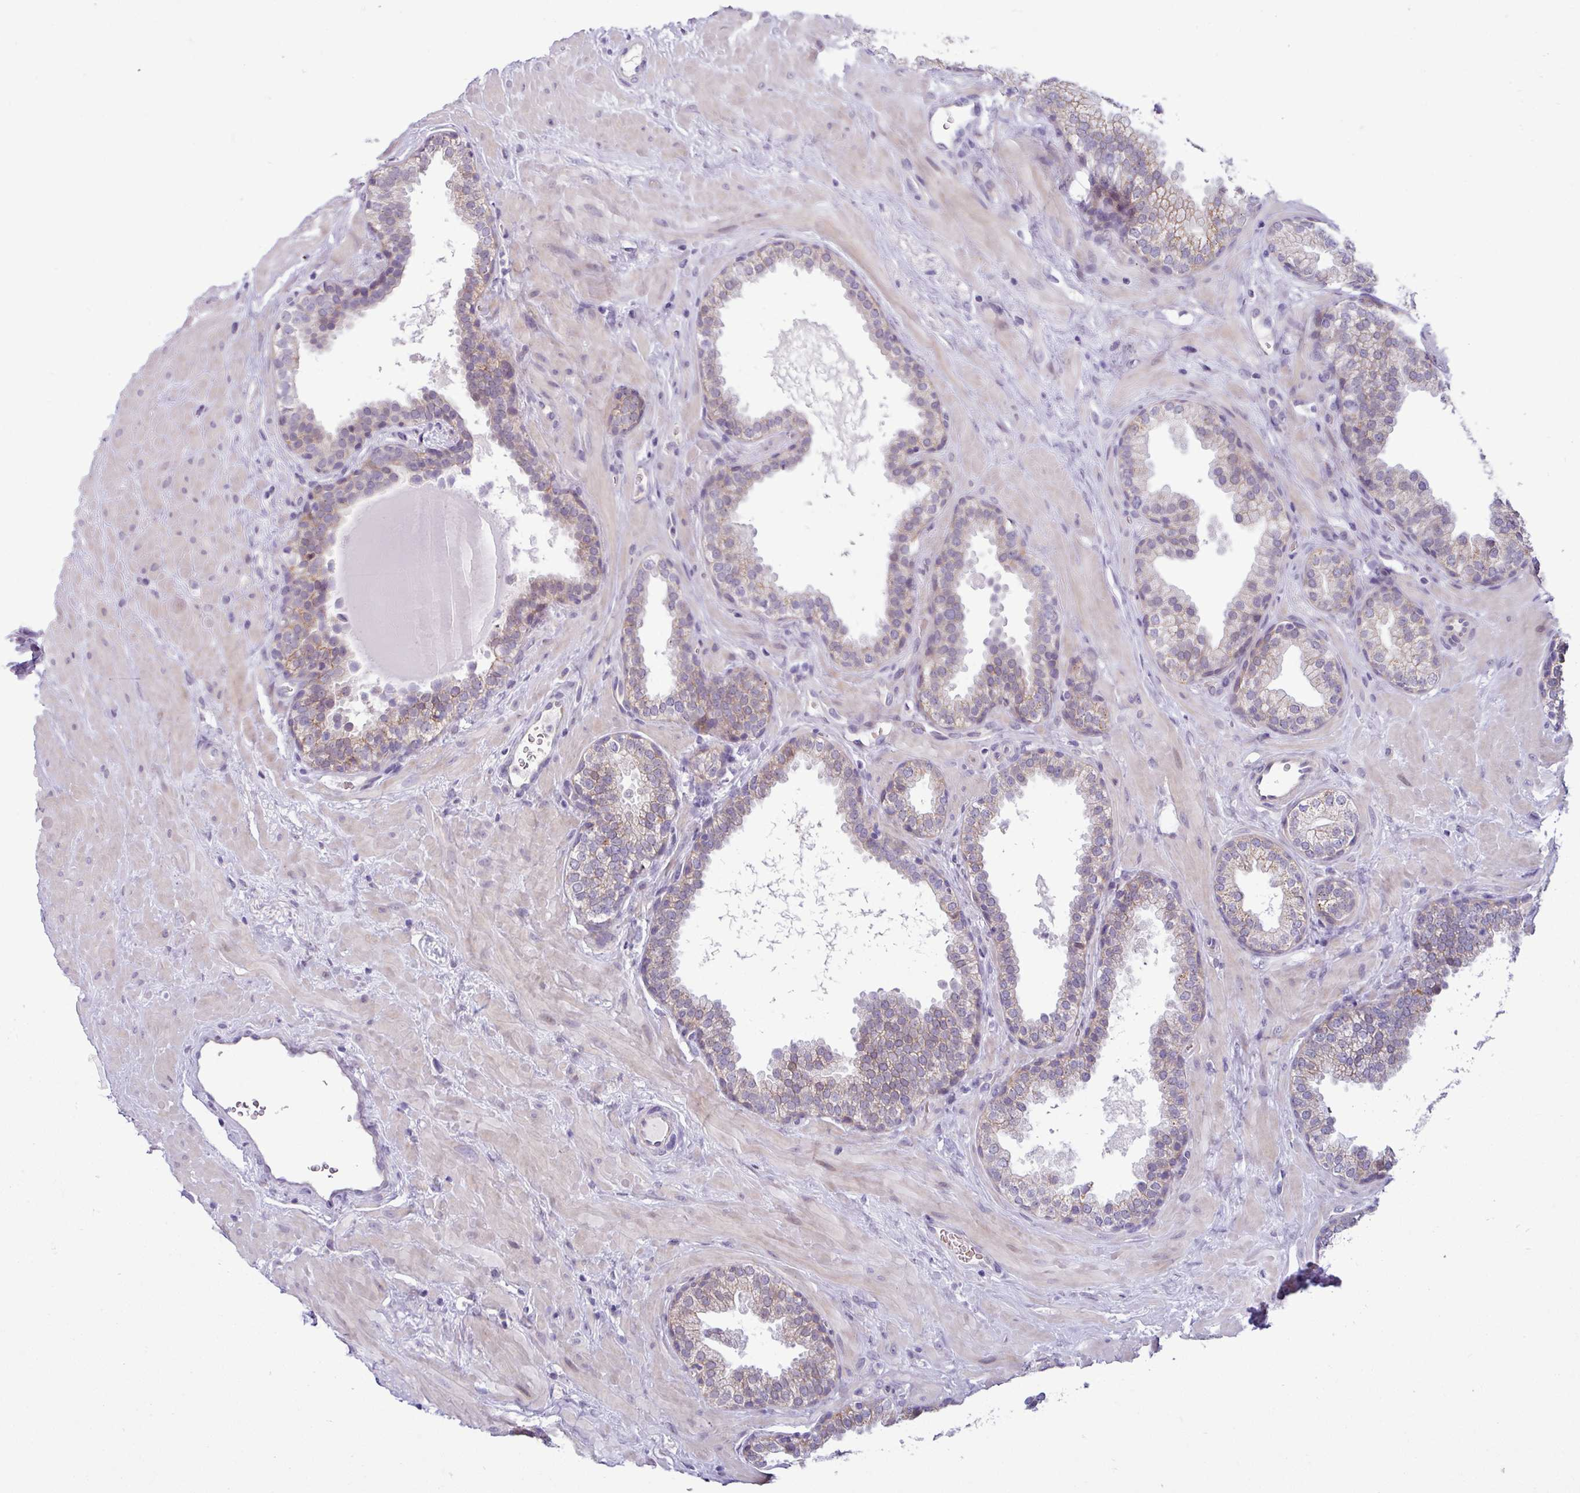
{"staining": {"intensity": "weak", "quantity": "25%-75%", "location": "cytoplasmic/membranous"}, "tissue": "prostate", "cell_type": "Glandular cells", "image_type": "normal", "snomed": [{"axis": "morphology", "description": "Normal tissue, NOS"}, {"axis": "topography", "description": "Prostate"}], "caption": "This histopathology image displays immunohistochemistry staining of benign human prostate, with low weak cytoplasmic/membranous staining in about 25%-75% of glandular cells.", "gene": "ACAP3", "patient": {"sex": "male", "age": 51}}